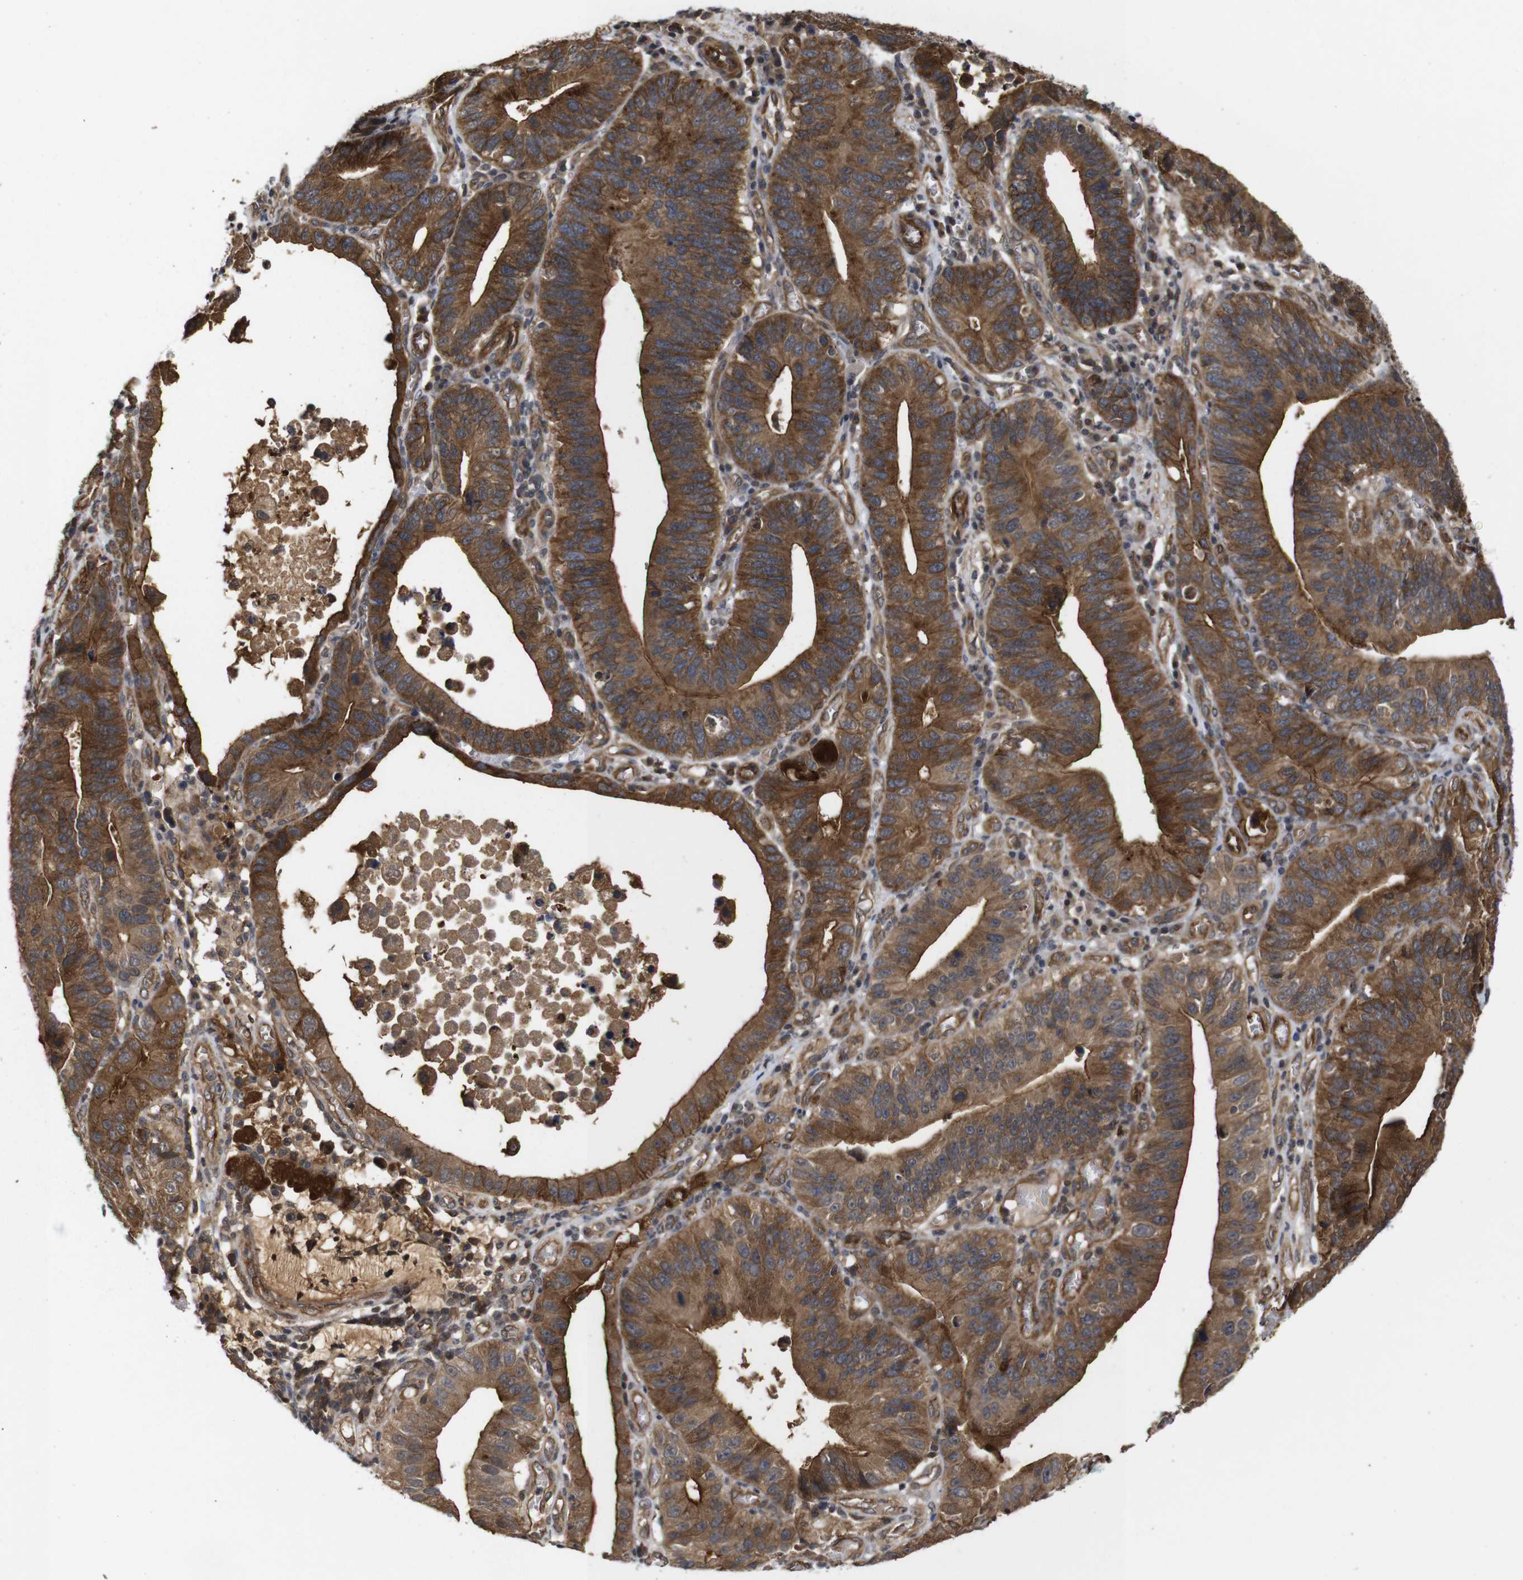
{"staining": {"intensity": "strong", "quantity": ">75%", "location": "cytoplasmic/membranous"}, "tissue": "stomach cancer", "cell_type": "Tumor cells", "image_type": "cancer", "snomed": [{"axis": "morphology", "description": "Adenocarcinoma, NOS"}, {"axis": "topography", "description": "Stomach"}, {"axis": "topography", "description": "Gastric cardia"}], "caption": "Stomach cancer (adenocarcinoma) stained for a protein reveals strong cytoplasmic/membranous positivity in tumor cells.", "gene": "NANOS1", "patient": {"sex": "male", "age": 59}}